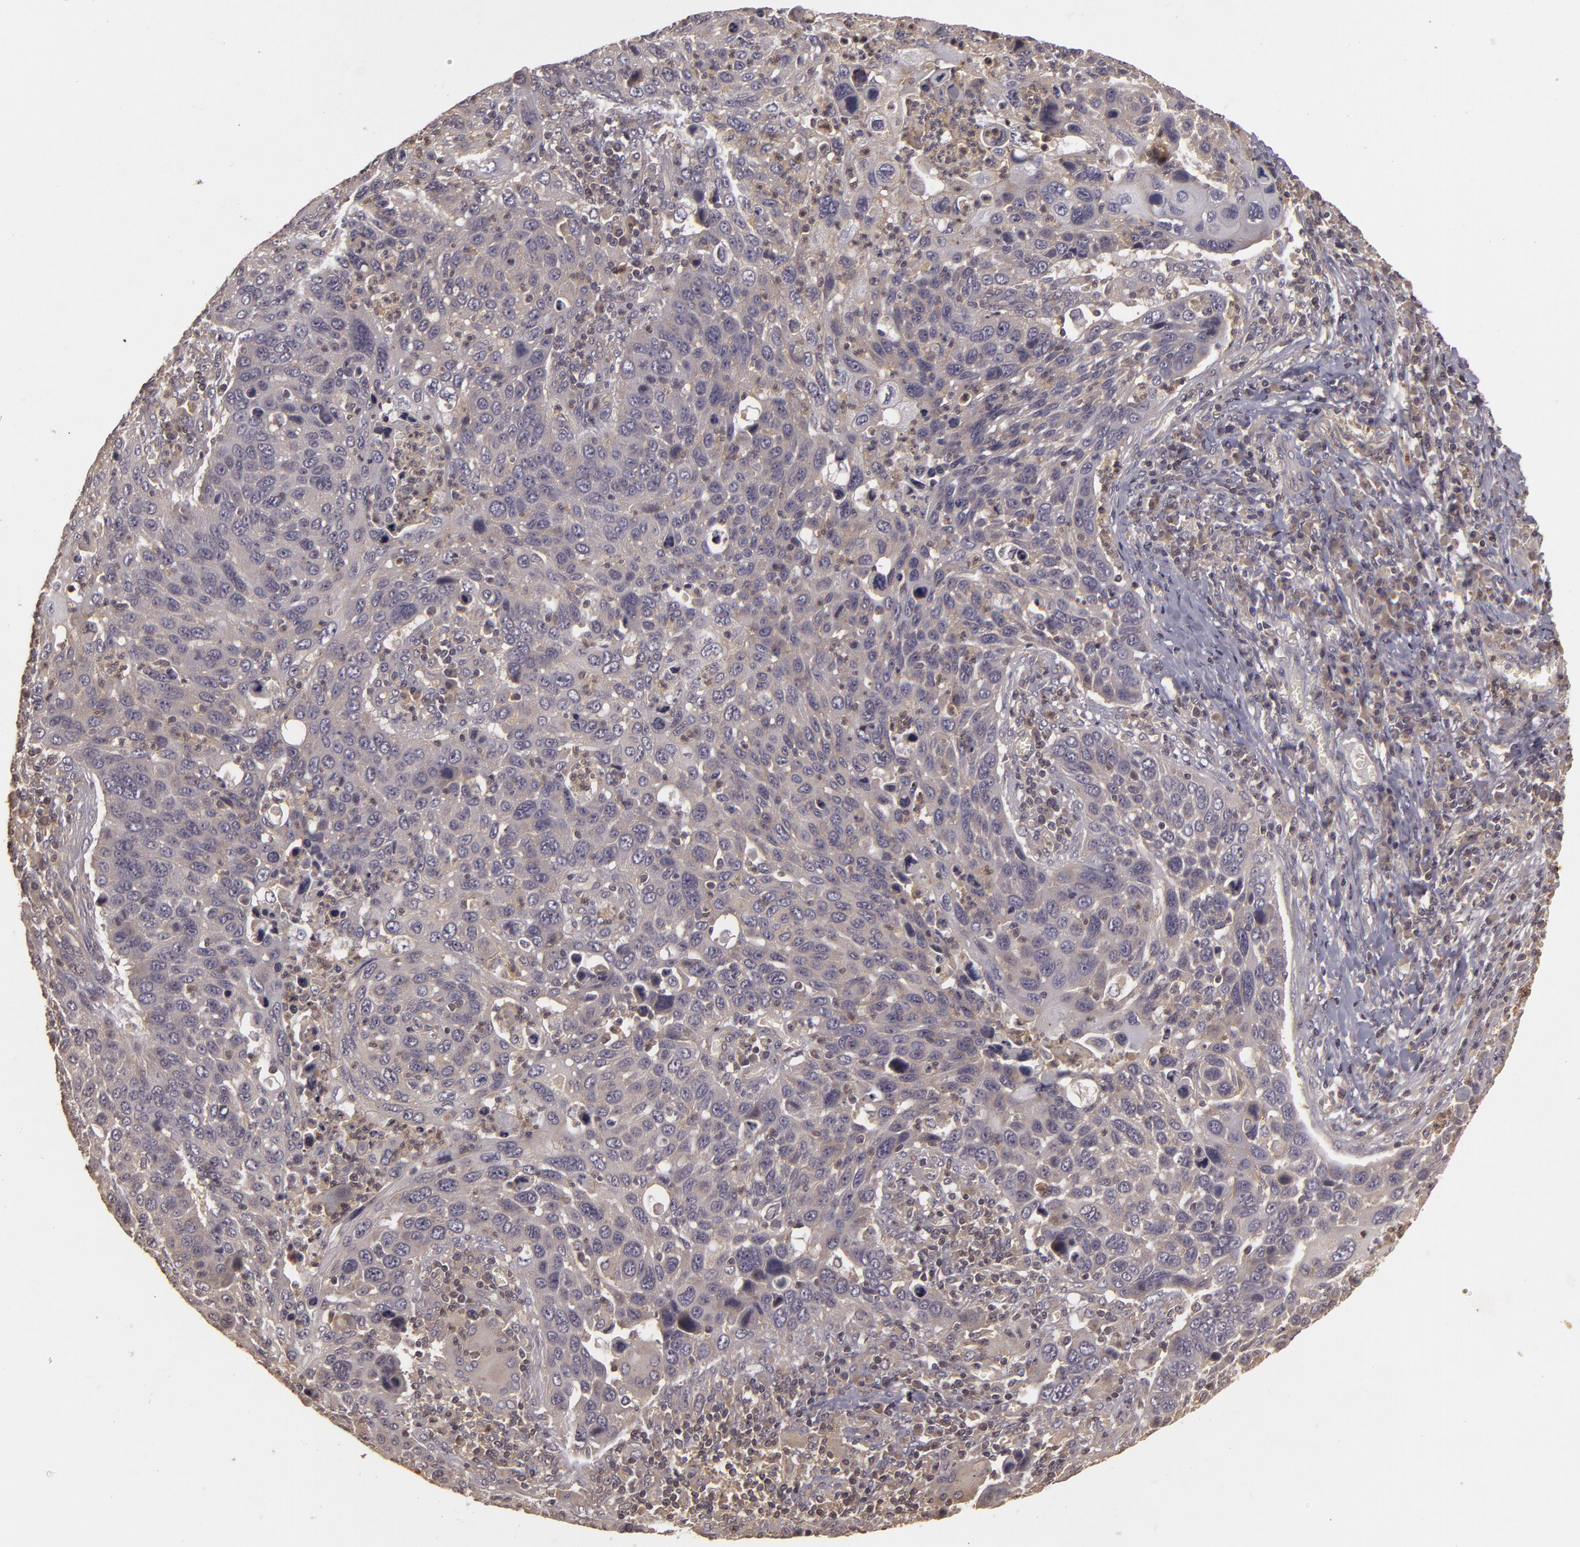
{"staining": {"intensity": "negative", "quantity": "none", "location": "none"}, "tissue": "lung cancer", "cell_type": "Tumor cells", "image_type": "cancer", "snomed": [{"axis": "morphology", "description": "Squamous cell carcinoma, NOS"}, {"axis": "topography", "description": "Lung"}], "caption": "DAB (3,3'-diaminobenzidine) immunohistochemical staining of lung cancer demonstrates no significant staining in tumor cells.", "gene": "HRAS", "patient": {"sex": "male", "age": 68}}